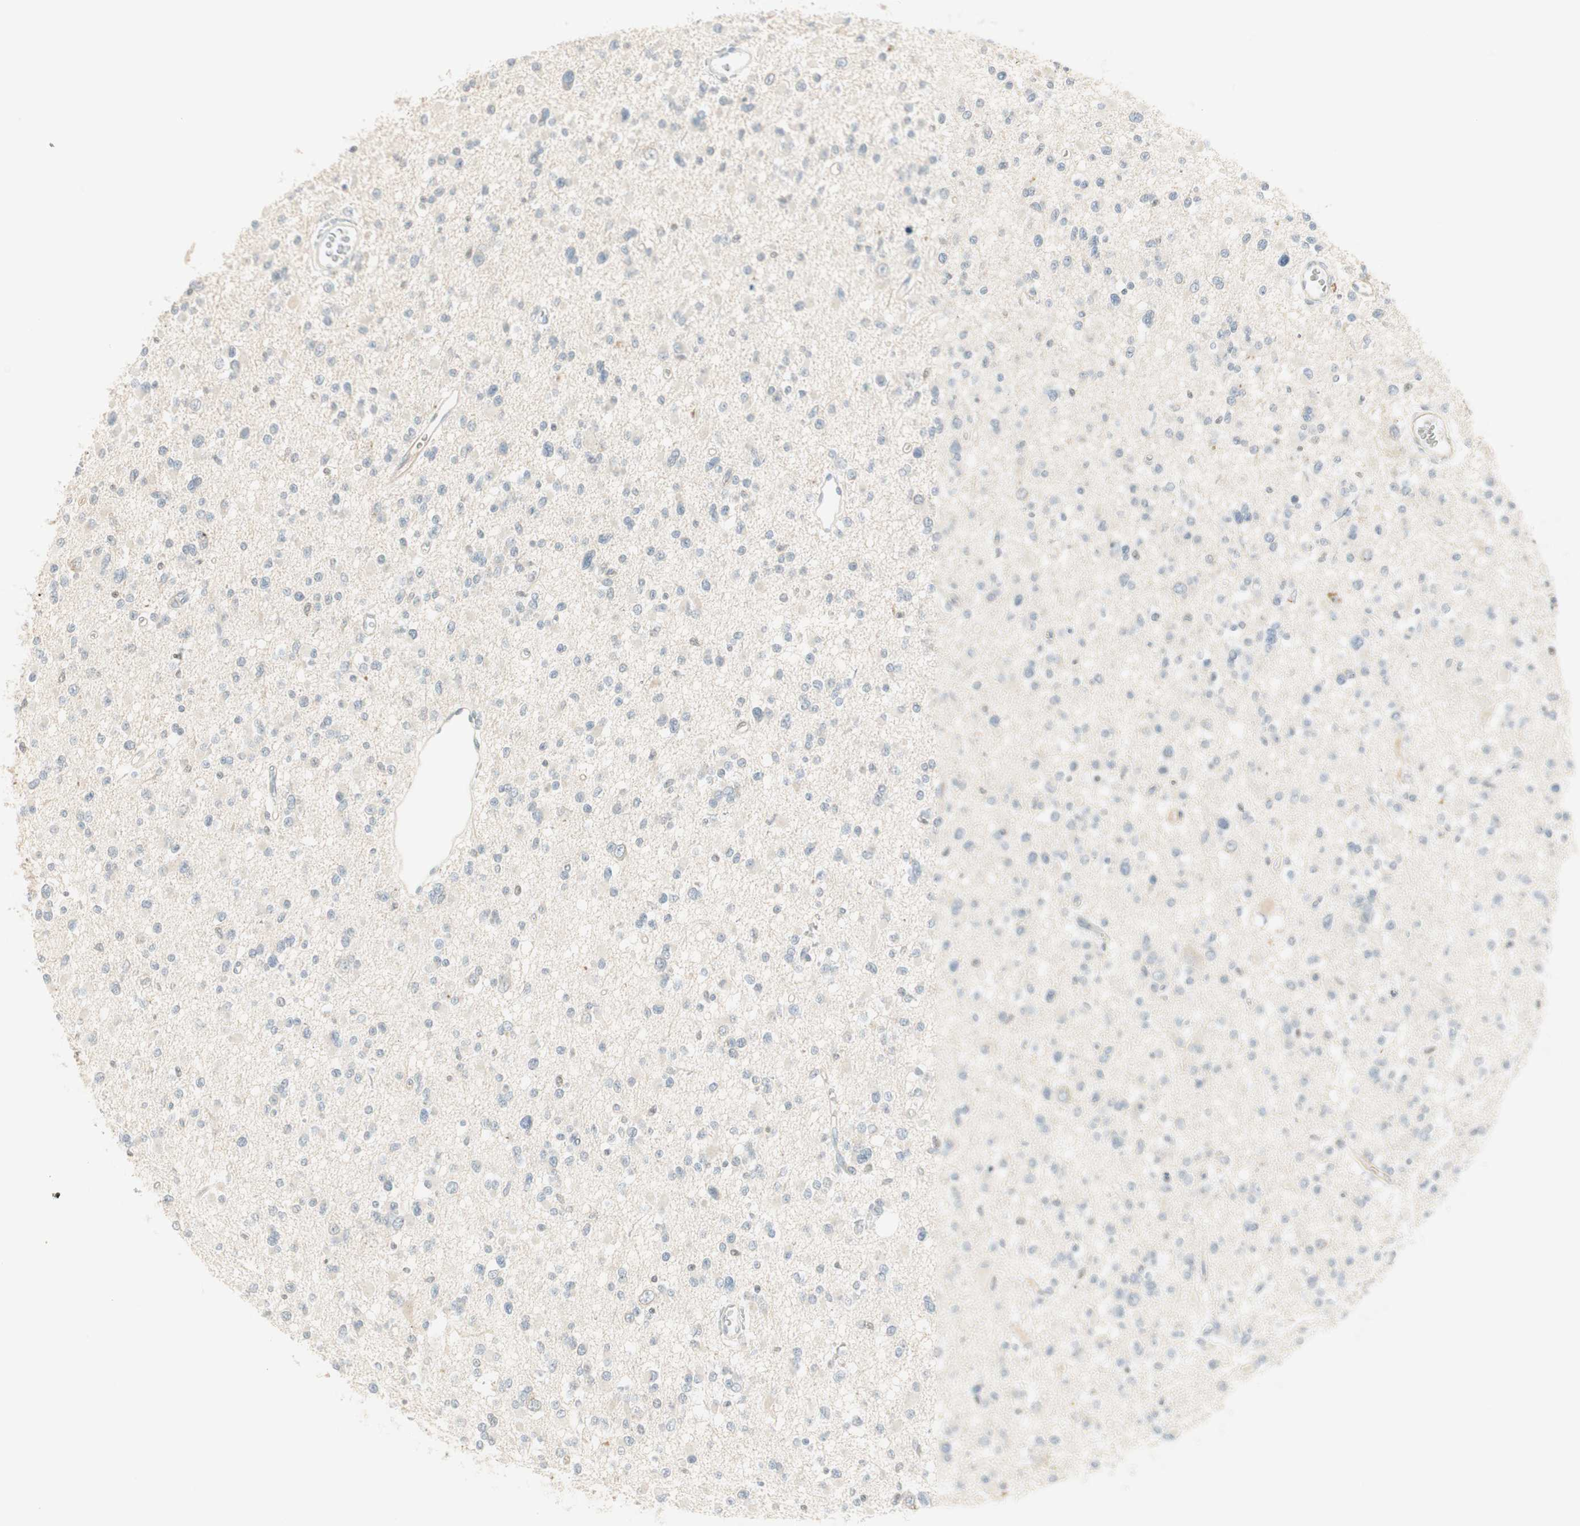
{"staining": {"intensity": "negative", "quantity": "none", "location": "none"}, "tissue": "glioma", "cell_type": "Tumor cells", "image_type": "cancer", "snomed": [{"axis": "morphology", "description": "Glioma, malignant, Low grade"}, {"axis": "topography", "description": "Brain"}], "caption": "A histopathology image of low-grade glioma (malignant) stained for a protein exhibits no brown staining in tumor cells. (IHC, brightfield microscopy, high magnification).", "gene": "RUNX2", "patient": {"sex": "female", "age": 22}}